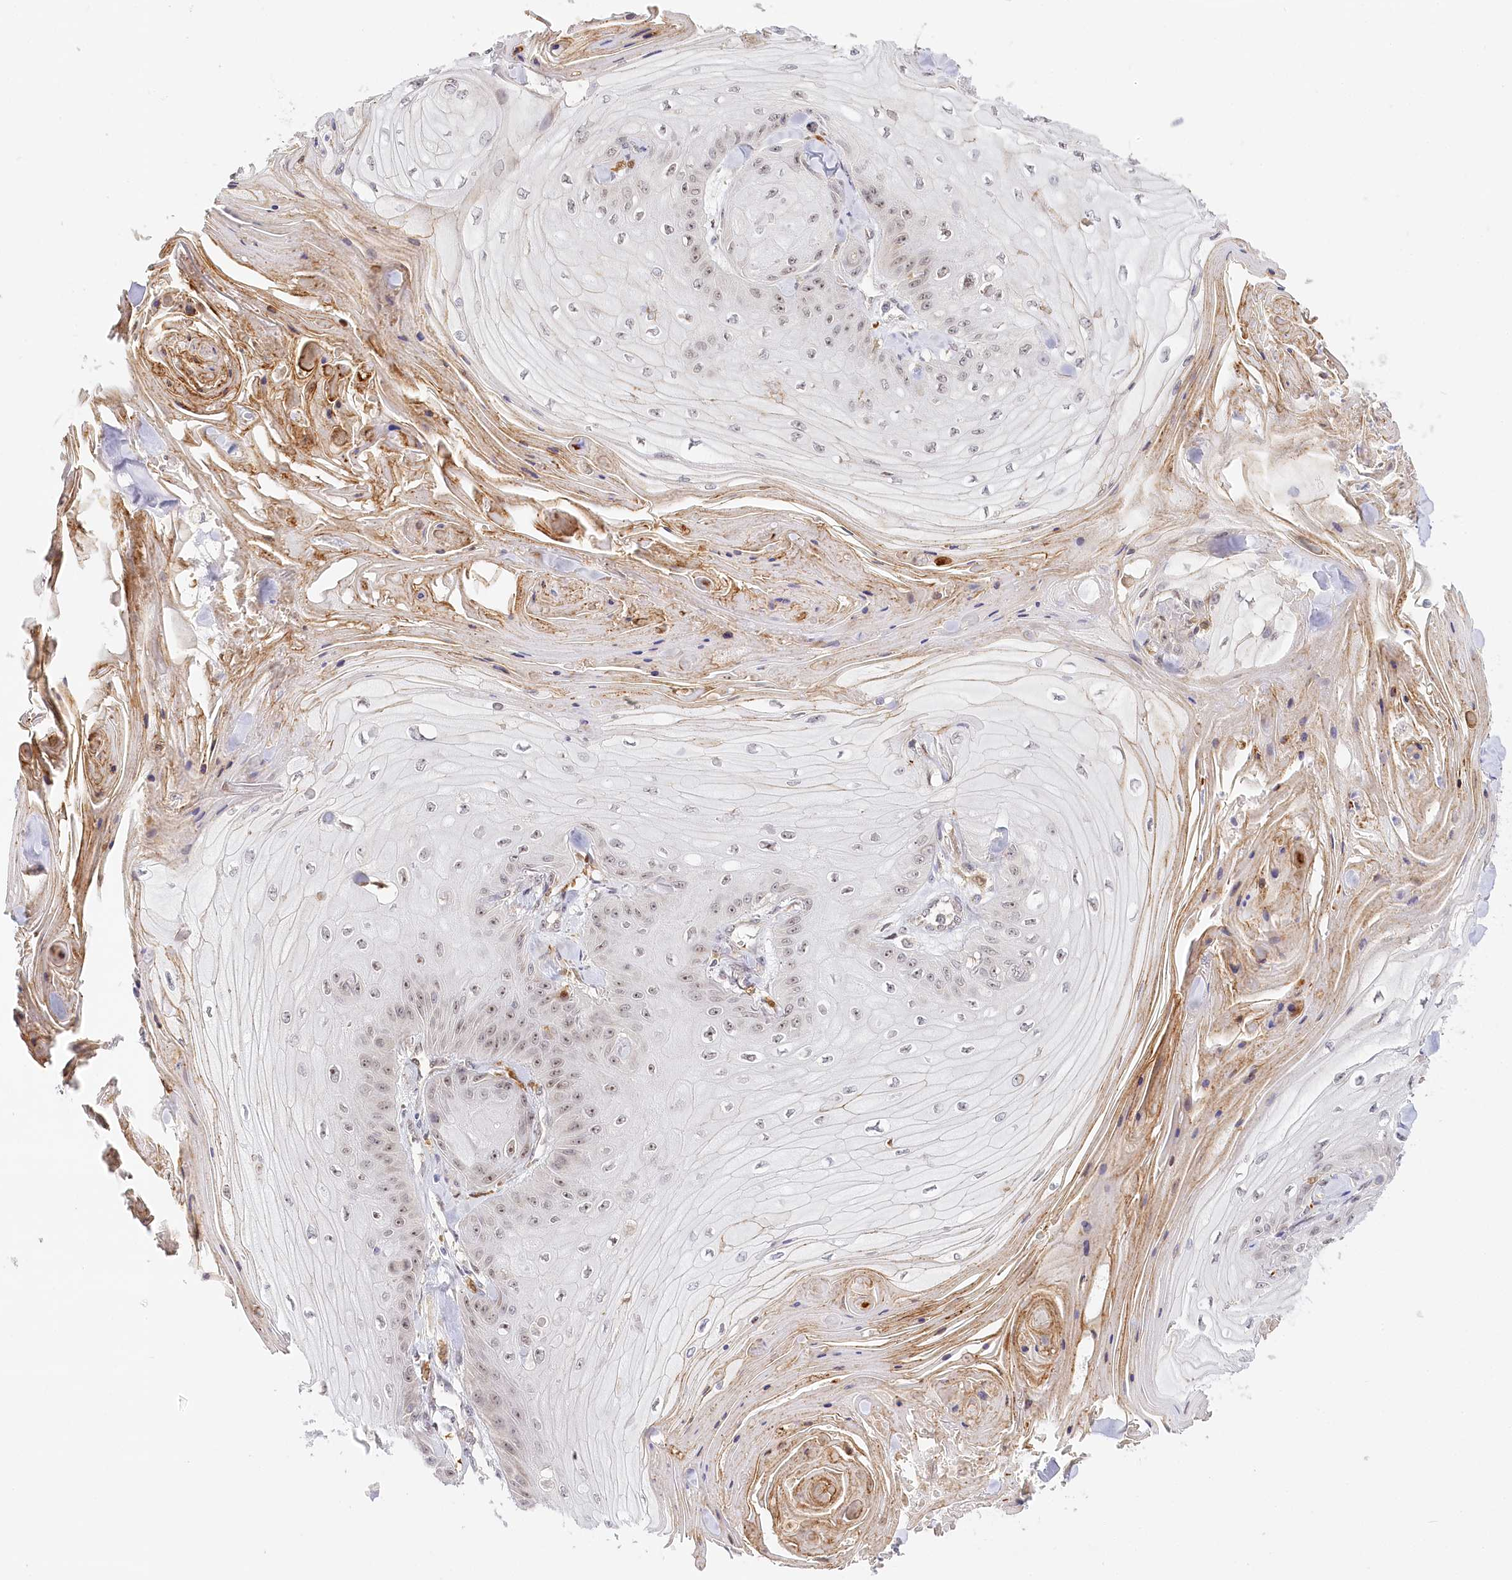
{"staining": {"intensity": "weak", "quantity": "25%-75%", "location": "nuclear"}, "tissue": "skin cancer", "cell_type": "Tumor cells", "image_type": "cancer", "snomed": [{"axis": "morphology", "description": "Squamous cell carcinoma, NOS"}, {"axis": "topography", "description": "Skin"}], "caption": "IHC staining of squamous cell carcinoma (skin), which displays low levels of weak nuclear positivity in approximately 25%-75% of tumor cells indicating weak nuclear protein staining. The staining was performed using DAB (brown) for protein detection and nuclei were counterstained in hematoxylin (blue).", "gene": "WDR36", "patient": {"sex": "male", "age": 74}}